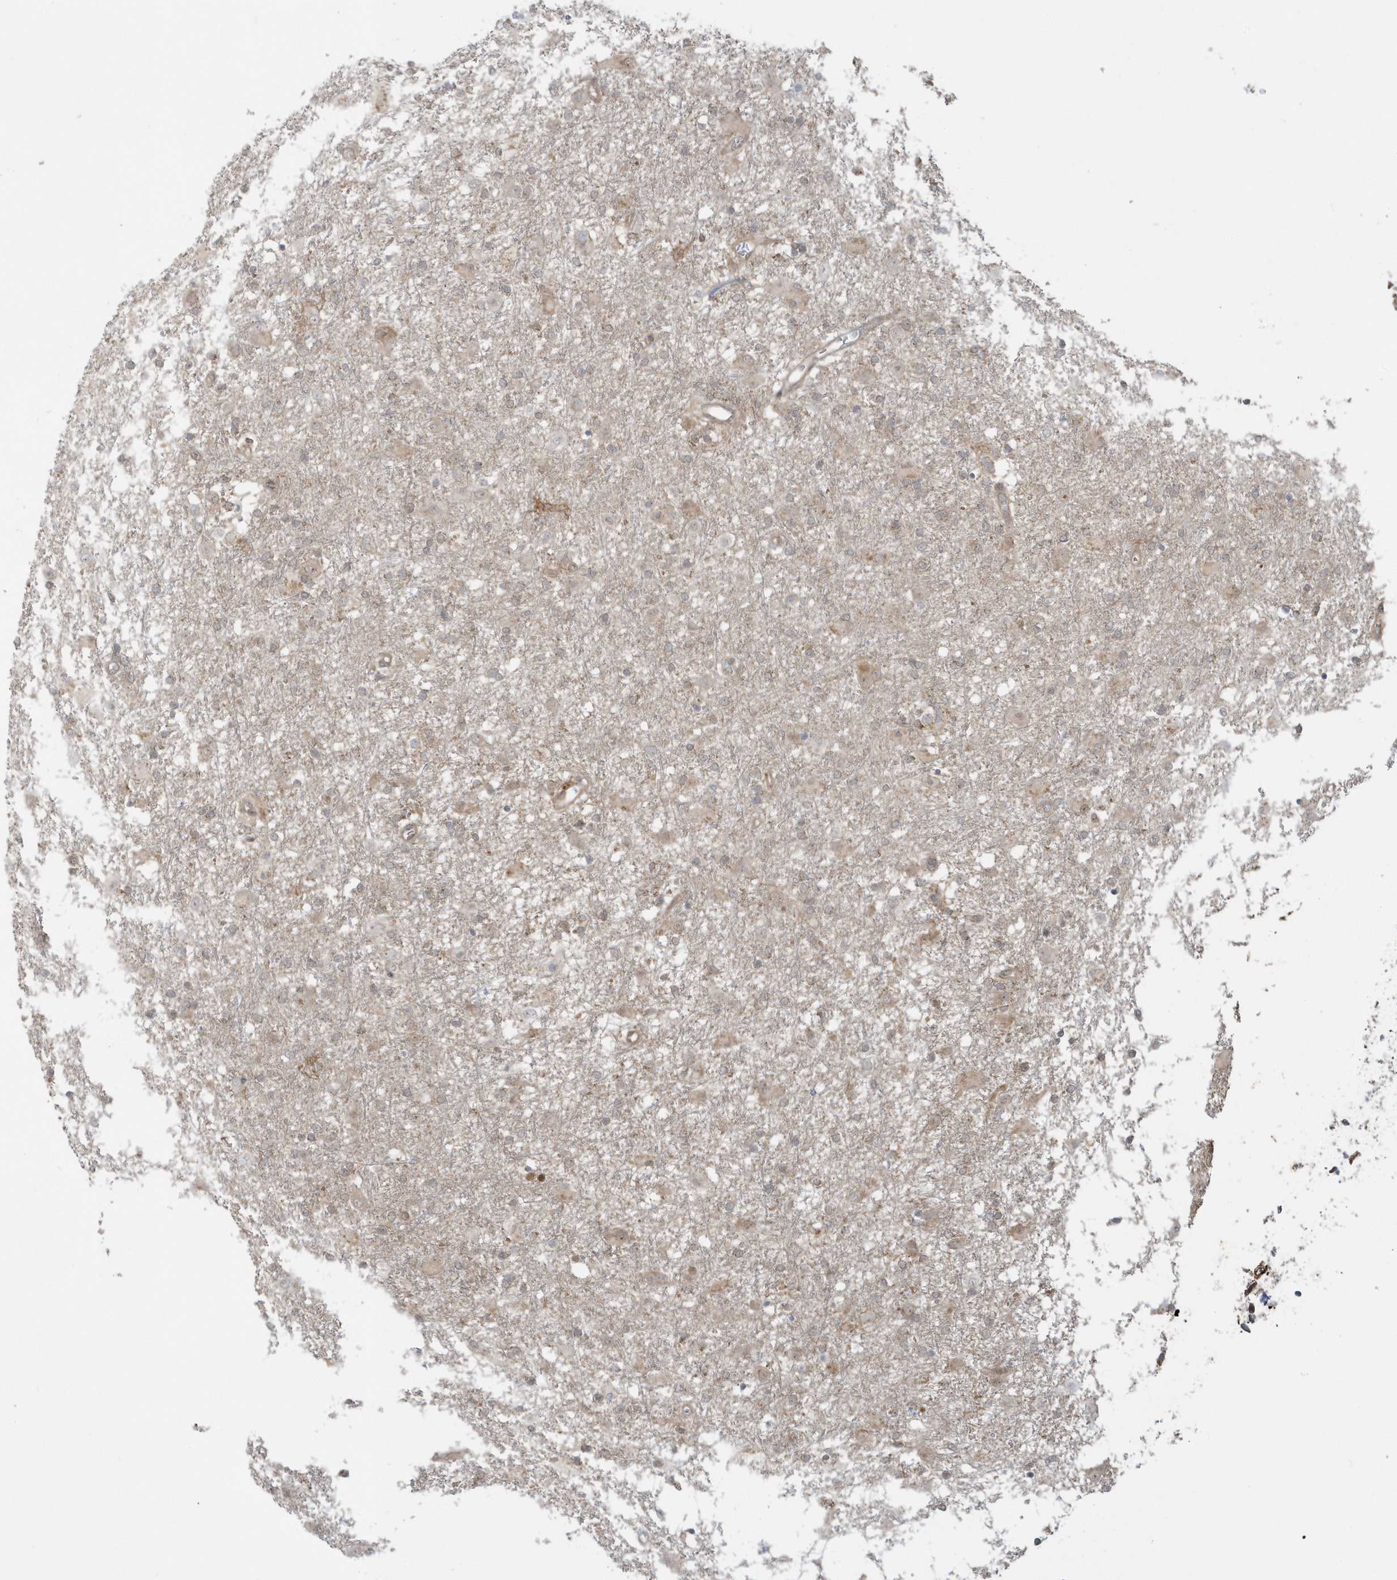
{"staining": {"intensity": "weak", "quantity": "<25%", "location": "cytoplasmic/membranous"}, "tissue": "glioma", "cell_type": "Tumor cells", "image_type": "cancer", "snomed": [{"axis": "morphology", "description": "Glioma, malignant, Low grade"}, {"axis": "topography", "description": "Brain"}], "caption": "Immunohistochemistry image of human malignant low-grade glioma stained for a protein (brown), which displays no positivity in tumor cells.", "gene": "PPP1R7", "patient": {"sex": "male", "age": 65}}